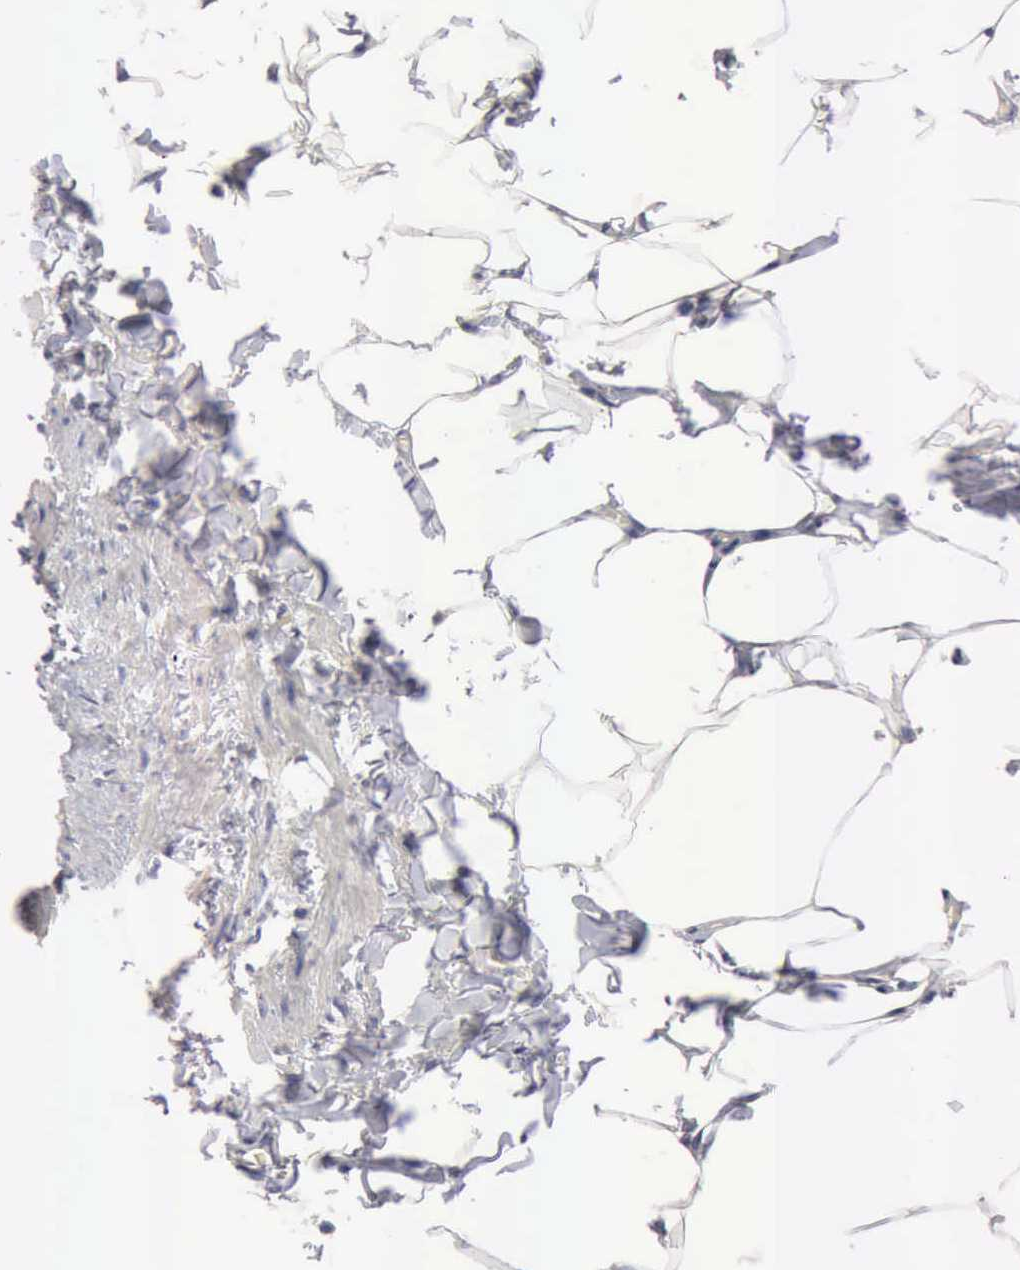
{"staining": {"intensity": "negative", "quantity": "none", "location": "none"}, "tissue": "adipose tissue", "cell_type": "Adipocytes", "image_type": "normal", "snomed": [{"axis": "morphology", "description": "Normal tissue, NOS"}, {"axis": "topography", "description": "Vascular tissue"}], "caption": "IHC of benign human adipose tissue displays no positivity in adipocytes. (Stains: DAB immunohistochemistry with hematoxylin counter stain, Microscopy: brightfield microscopy at high magnification).", "gene": "PTGR2", "patient": {"sex": "male", "age": 41}}